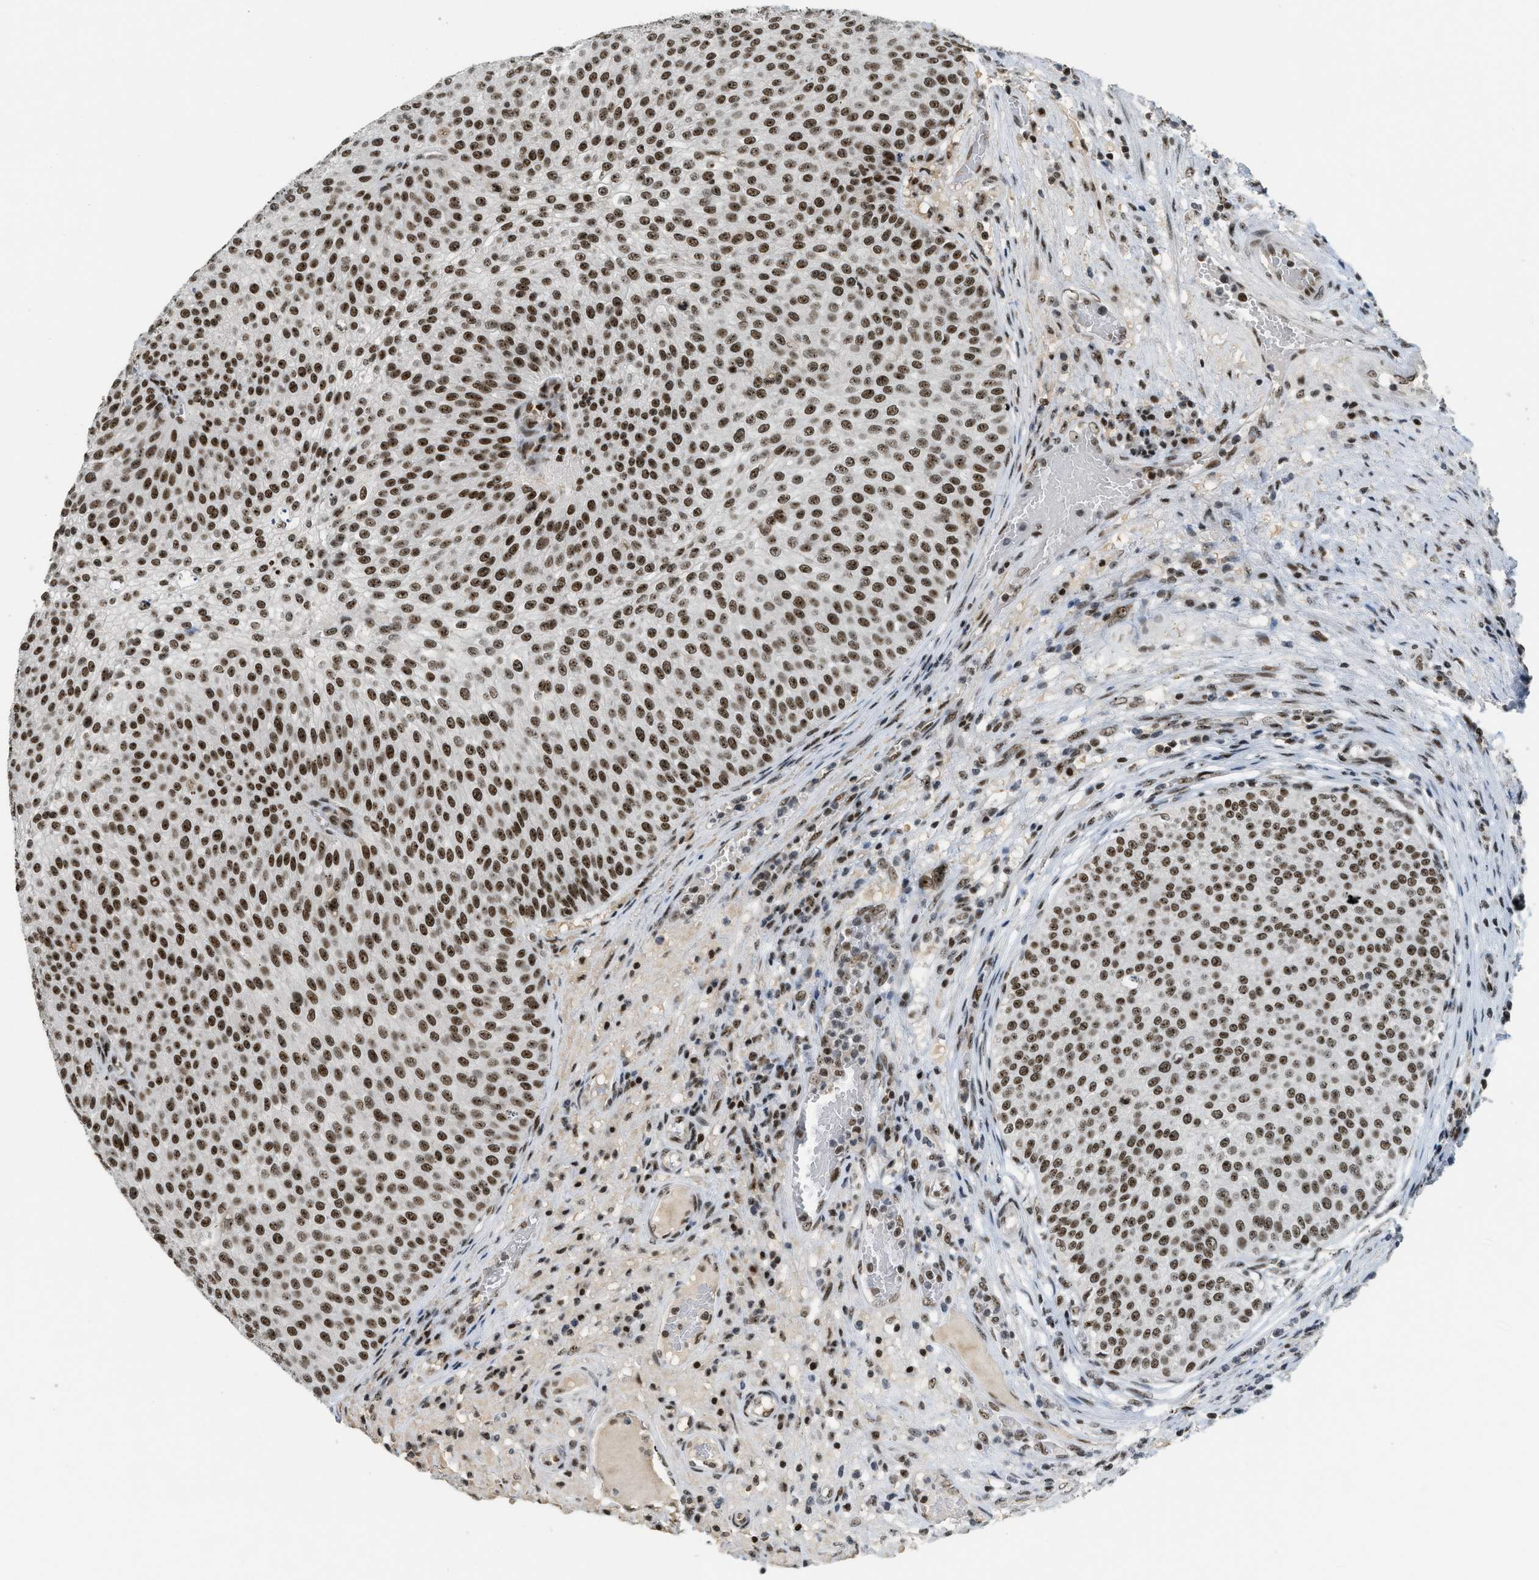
{"staining": {"intensity": "strong", "quantity": ">75%", "location": "nuclear"}, "tissue": "urothelial cancer", "cell_type": "Tumor cells", "image_type": "cancer", "snomed": [{"axis": "morphology", "description": "Urothelial carcinoma, Low grade"}, {"axis": "topography", "description": "Smooth muscle"}, {"axis": "topography", "description": "Urinary bladder"}], "caption": "Human low-grade urothelial carcinoma stained with a brown dye displays strong nuclear positive positivity in about >75% of tumor cells.", "gene": "URB1", "patient": {"sex": "male", "age": 60}}